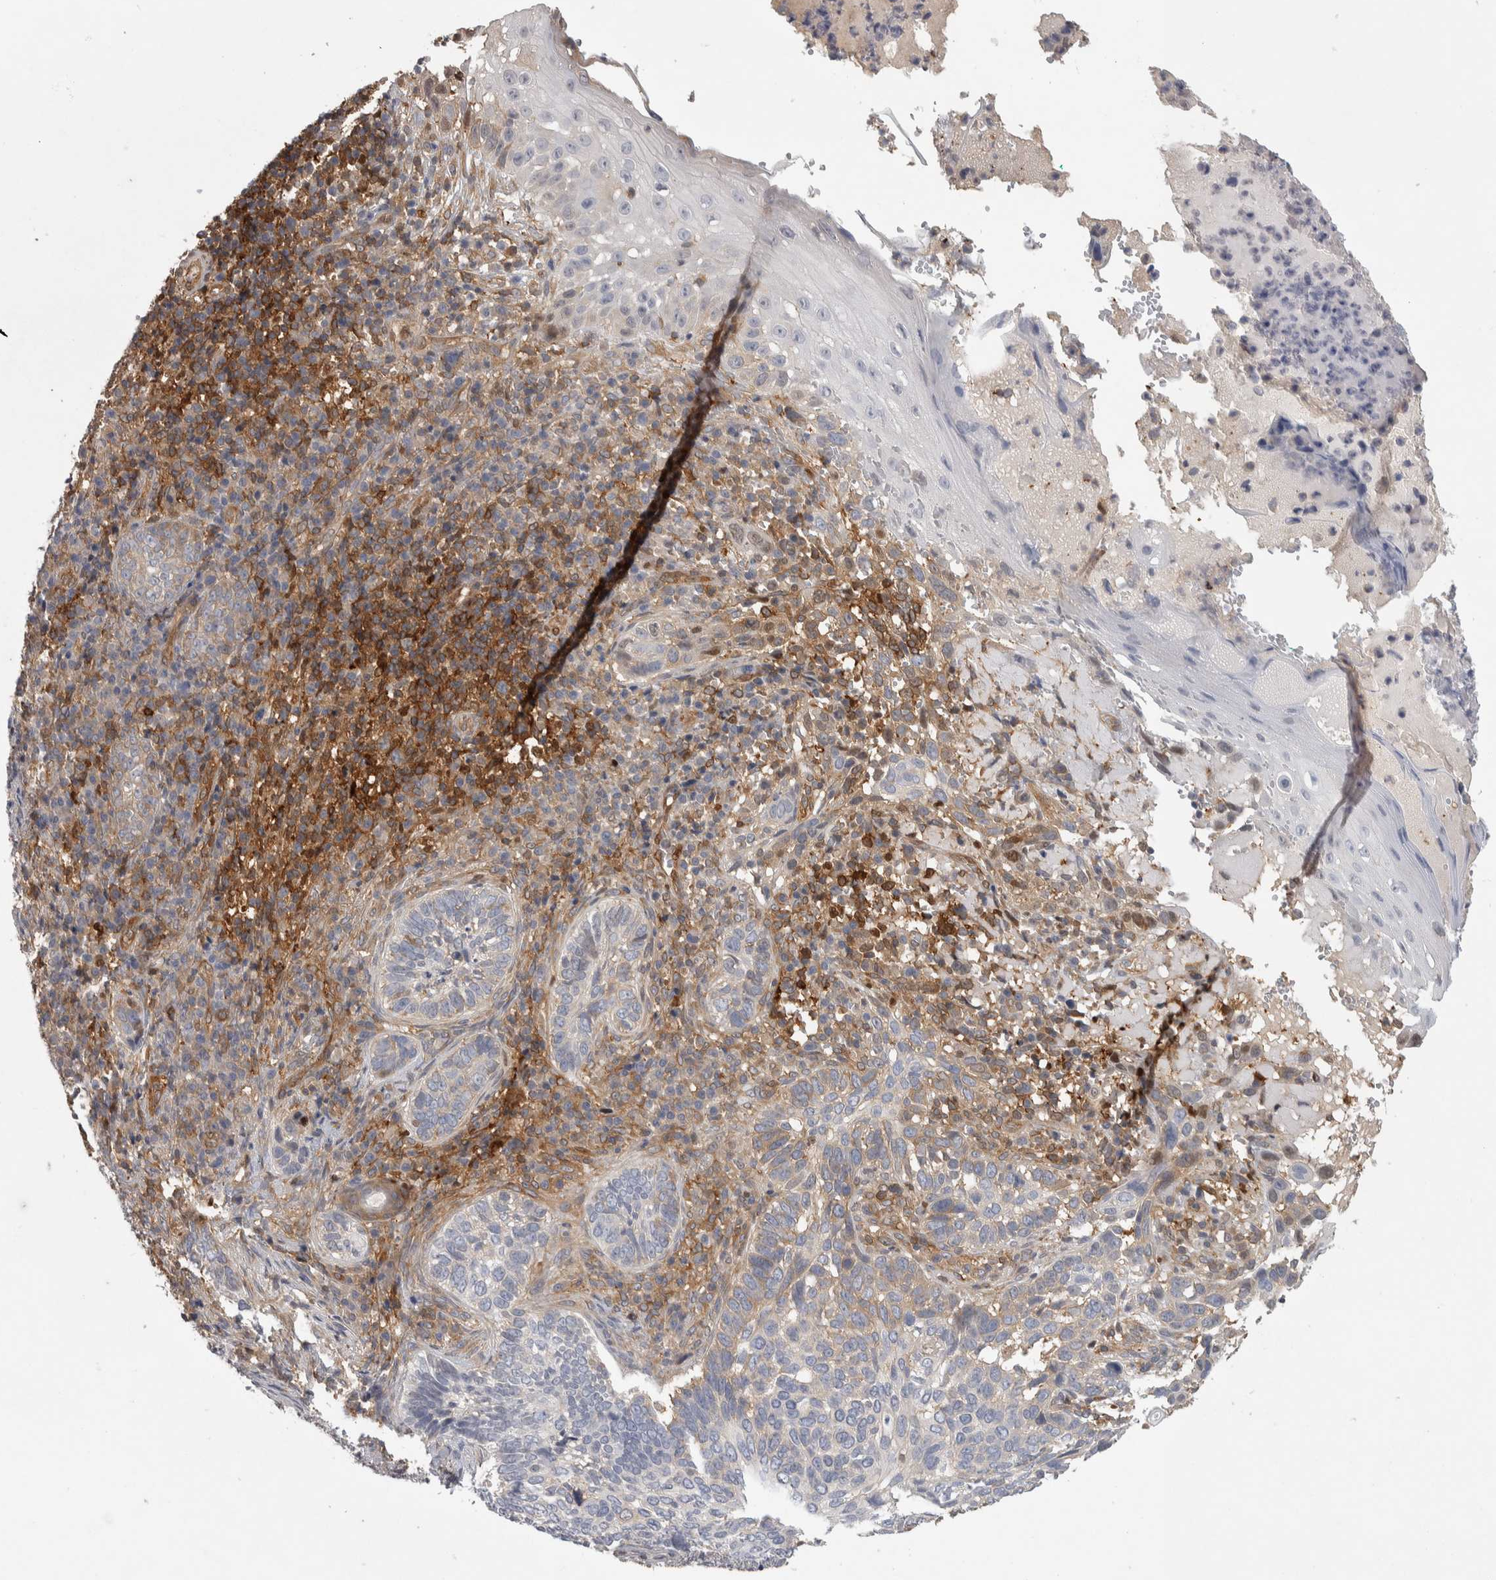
{"staining": {"intensity": "negative", "quantity": "none", "location": "none"}, "tissue": "skin cancer", "cell_type": "Tumor cells", "image_type": "cancer", "snomed": [{"axis": "morphology", "description": "Basal cell carcinoma"}, {"axis": "topography", "description": "Skin"}], "caption": "Protein analysis of skin cancer (basal cell carcinoma) demonstrates no significant positivity in tumor cells. (Immunohistochemistry, brightfield microscopy, high magnification).", "gene": "NFKB2", "patient": {"sex": "female", "age": 89}}